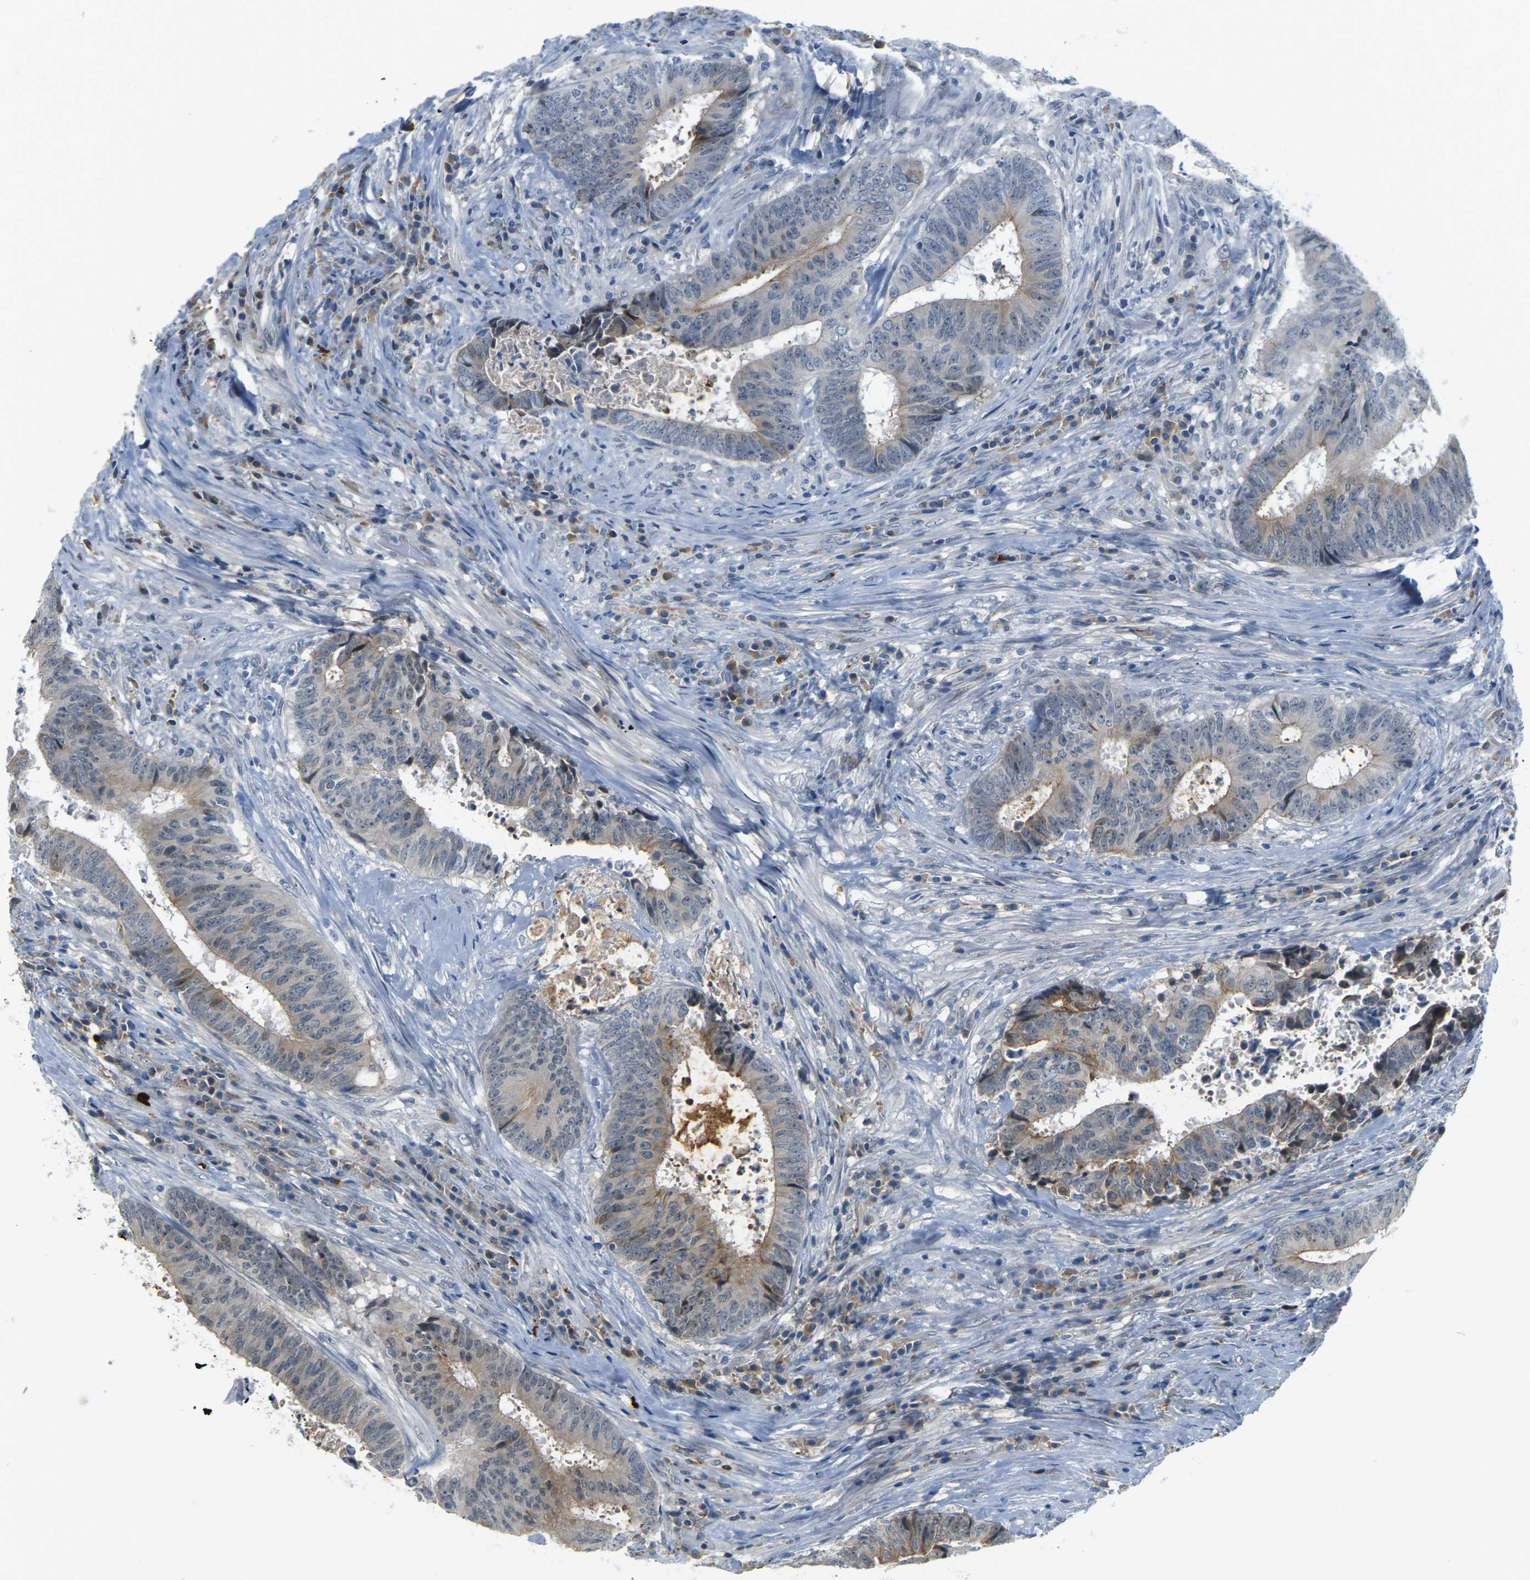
{"staining": {"intensity": "moderate", "quantity": "25%-75%", "location": "cytoplasmic/membranous"}, "tissue": "colorectal cancer", "cell_type": "Tumor cells", "image_type": "cancer", "snomed": [{"axis": "morphology", "description": "Adenocarcinoma, NOS"}, {"axis": "topography", "description": "Rectum"}], "caption": "Immunohistochemical staining of adenocarcinoma (colorectal) exhibits moderate cytoplasmic/membranous protein positivity in about 25%-75% of tumor cells. (DAB = brown stain, brightfield microscopy at high magnification).", "gene": "PKP2", "patient": {"sex": "male", "age": 72}}